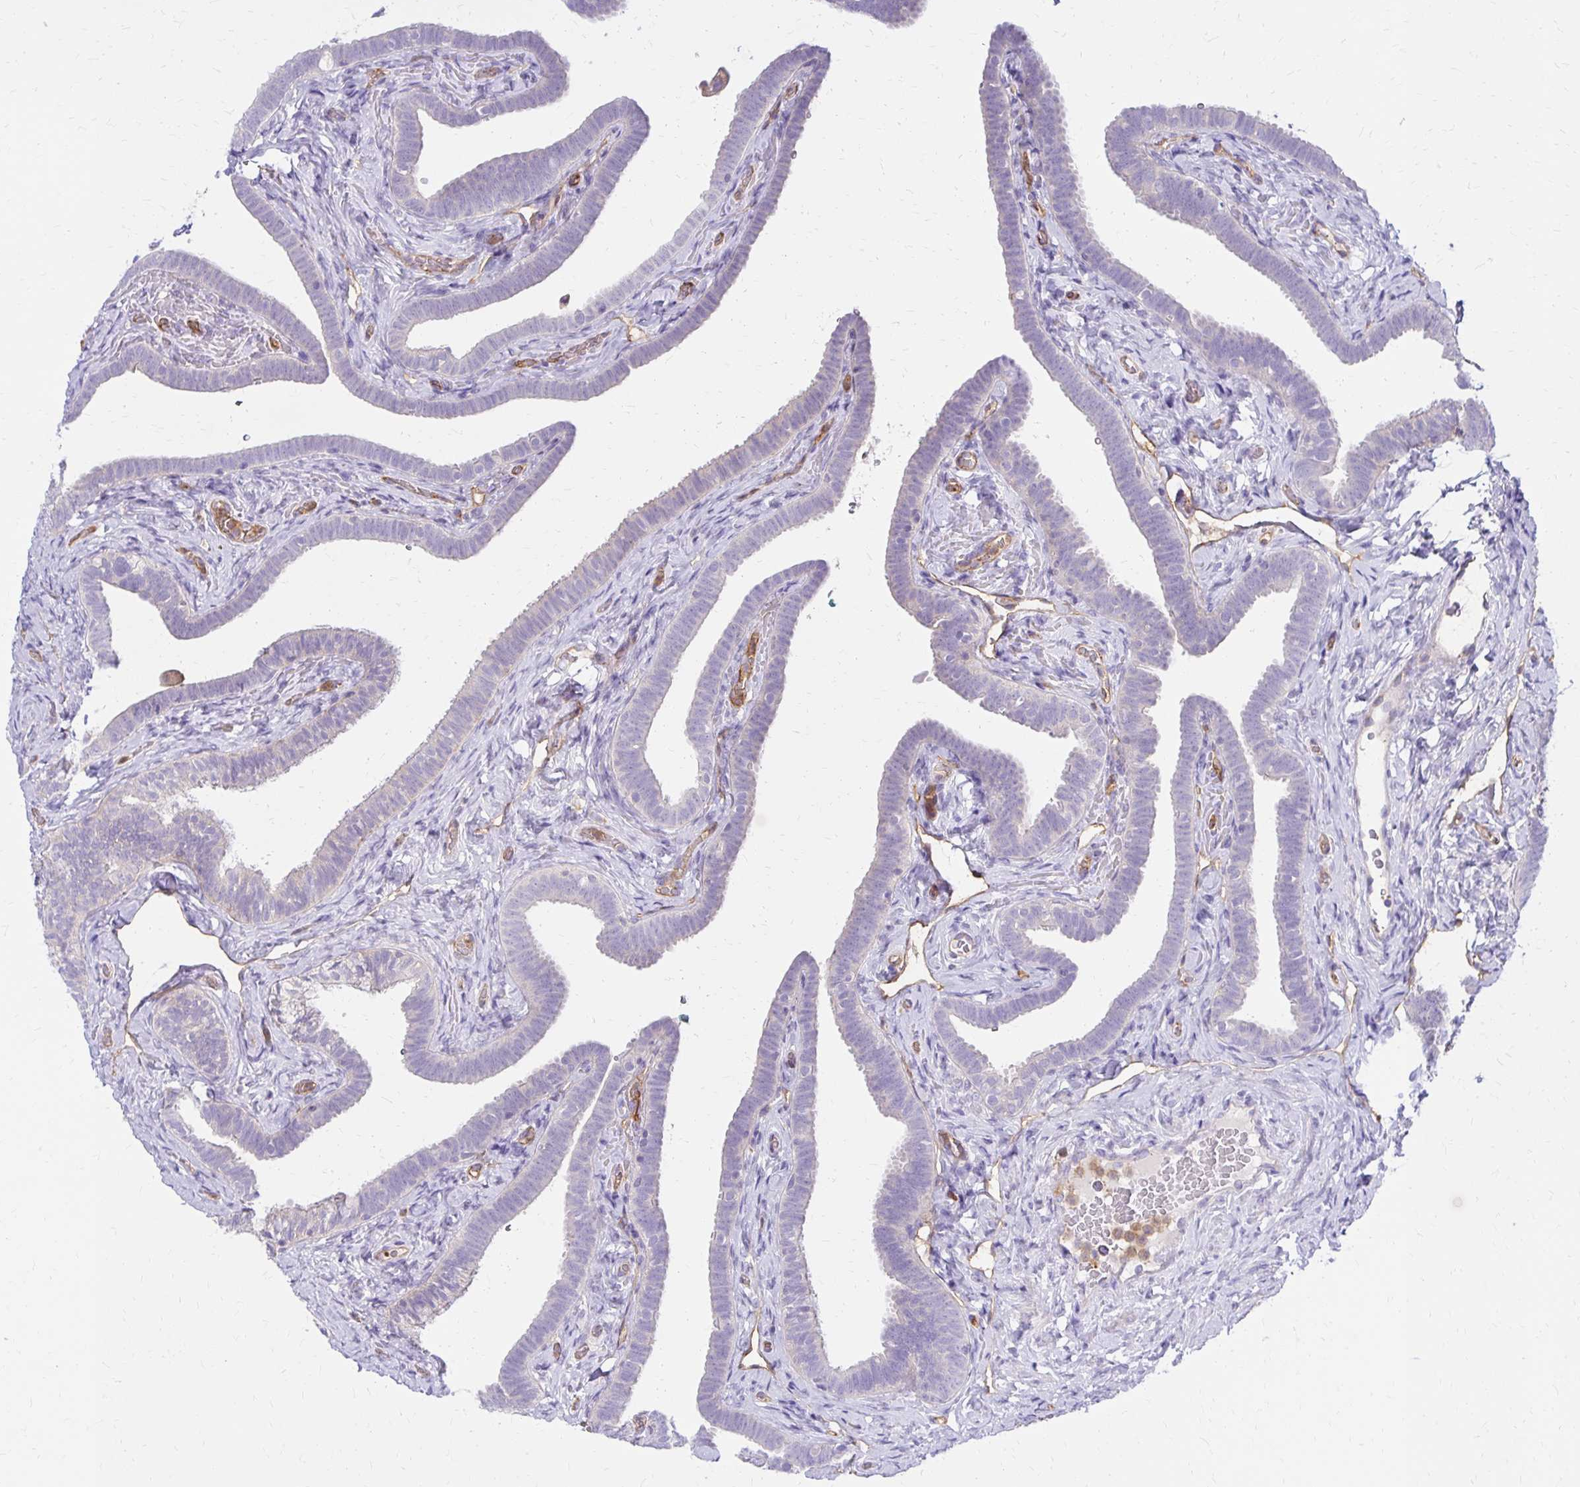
{"staining": {"intensity": "weak", "quantity": "<25%", "location": "cytoplasmic/membranous"}, "tissue": "fallopian tube", "cell_type": "Glandular cells", "image_type": "normal", "snomed": [{"axis": "morphology", "description": "Normal tissue, NOS"}, {"axis": "topography", "description": "Fallopian tube"}], "caption": "High magnification brightfield microscopy of benign fallopian tube stained with DAB (3,3'-diaminobenzidine) (brown) and counterstained with hematoxylin (blue): glandular cells show no significant positivity. Brightfield microscopy of immunohistochemistry stained with DAB (brown) and hematoxylin (blue), captured at high magnification.", "gene": "TTYH1", "patient": {"sex": "female", "age": 69}}